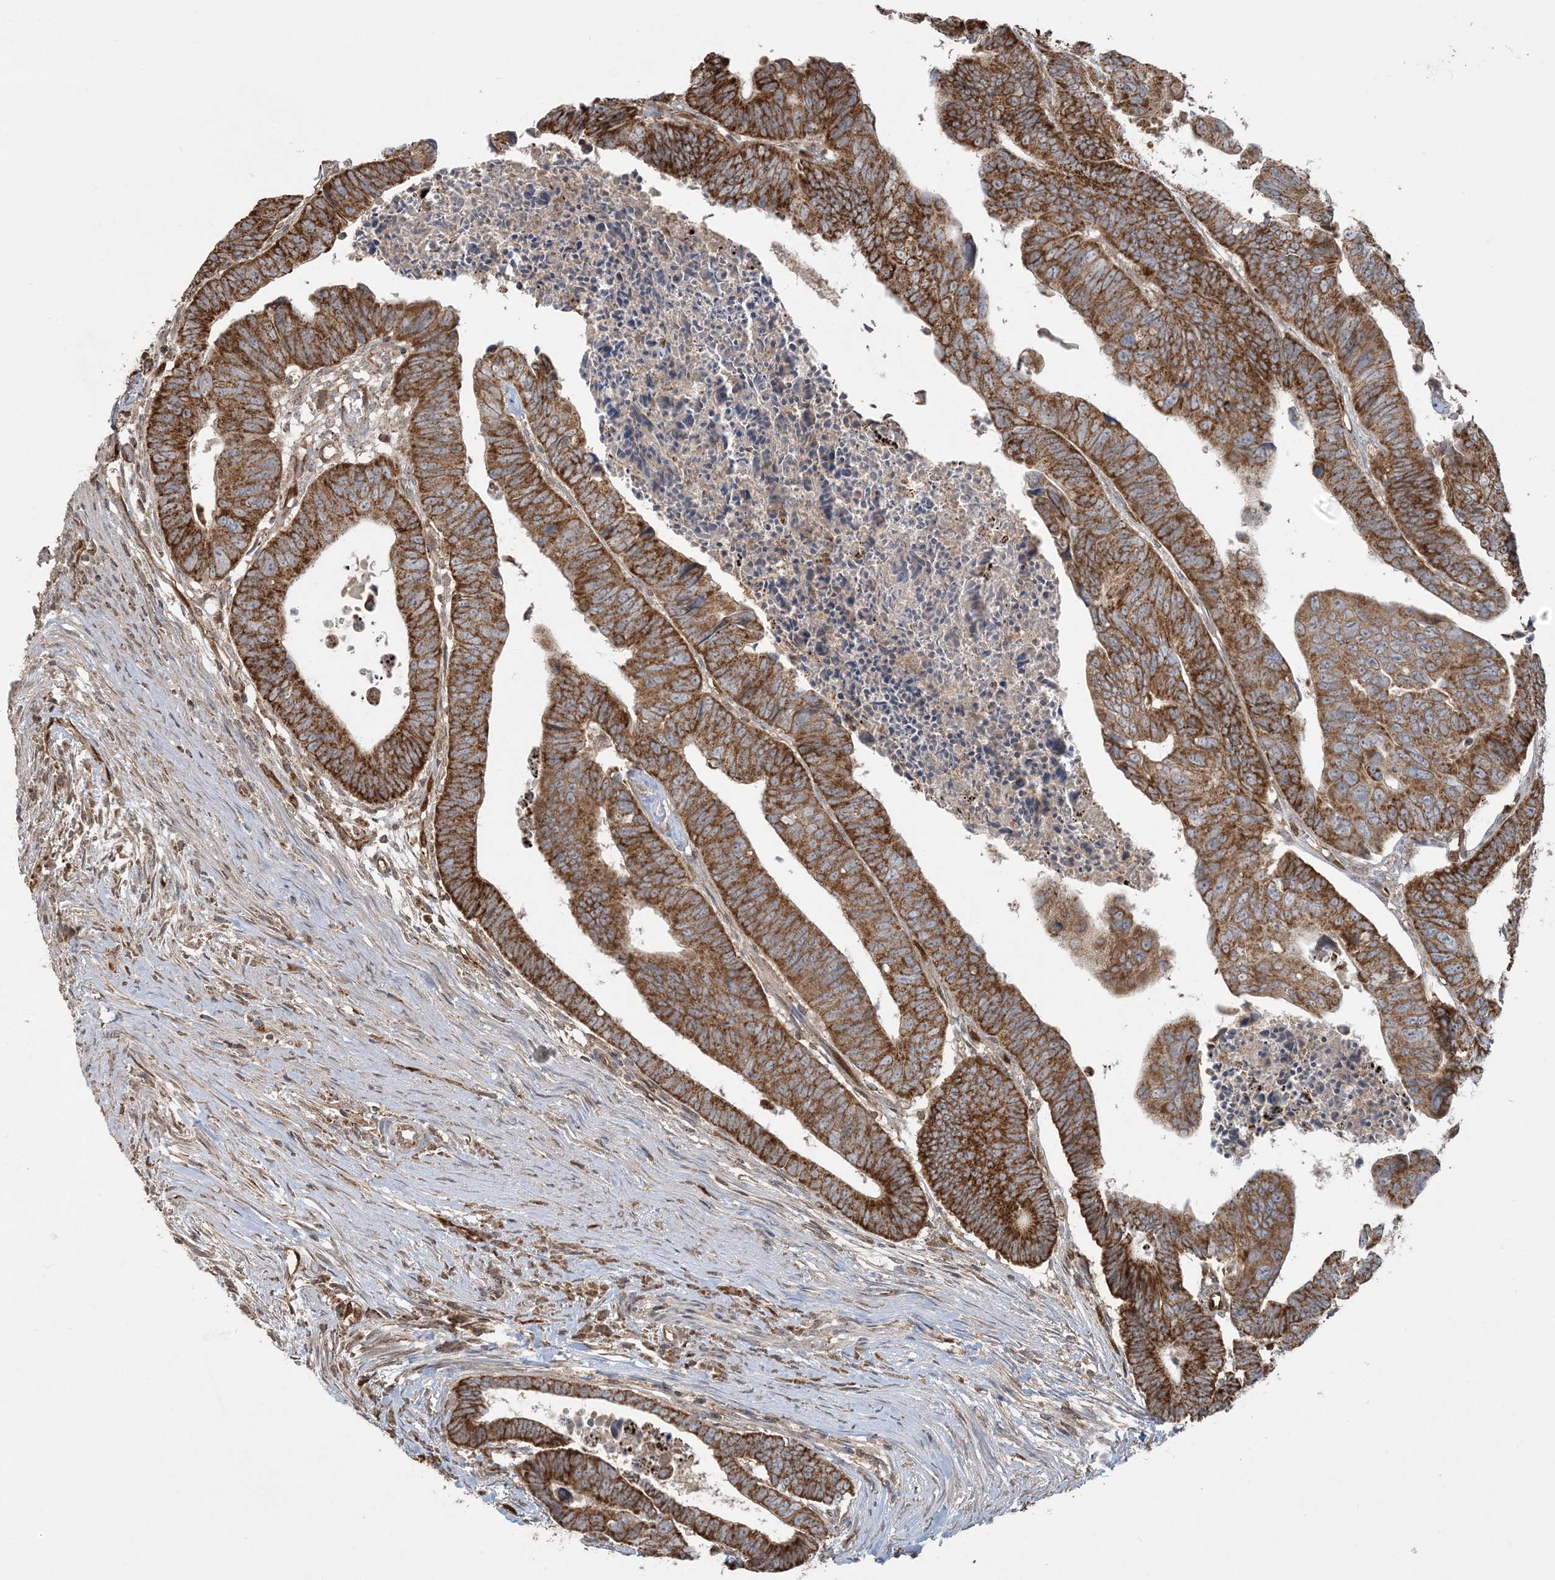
{"staining": {"intensity": "strong", "quantity": ">75%", "location": "cytoplasmic/membranous"}, "tissue": "colorectal cancer", "cell_type": "Tumor cells", "image_type": "cancer", "snomed": [{"axis": "morphology", "description": "Adenocarcinoma, NOS"}, {"axis": "topography", "description": "Rectum"}], "caption": "Immunohistochemical staining of adenocarcinoma (colorectal) demonstrates high levels of strong cytoplasmic/membranous protein staining in about >75% of tumor cells.", "gene": "PPM1F", "patient": {"sex": "female", "age": 65}}